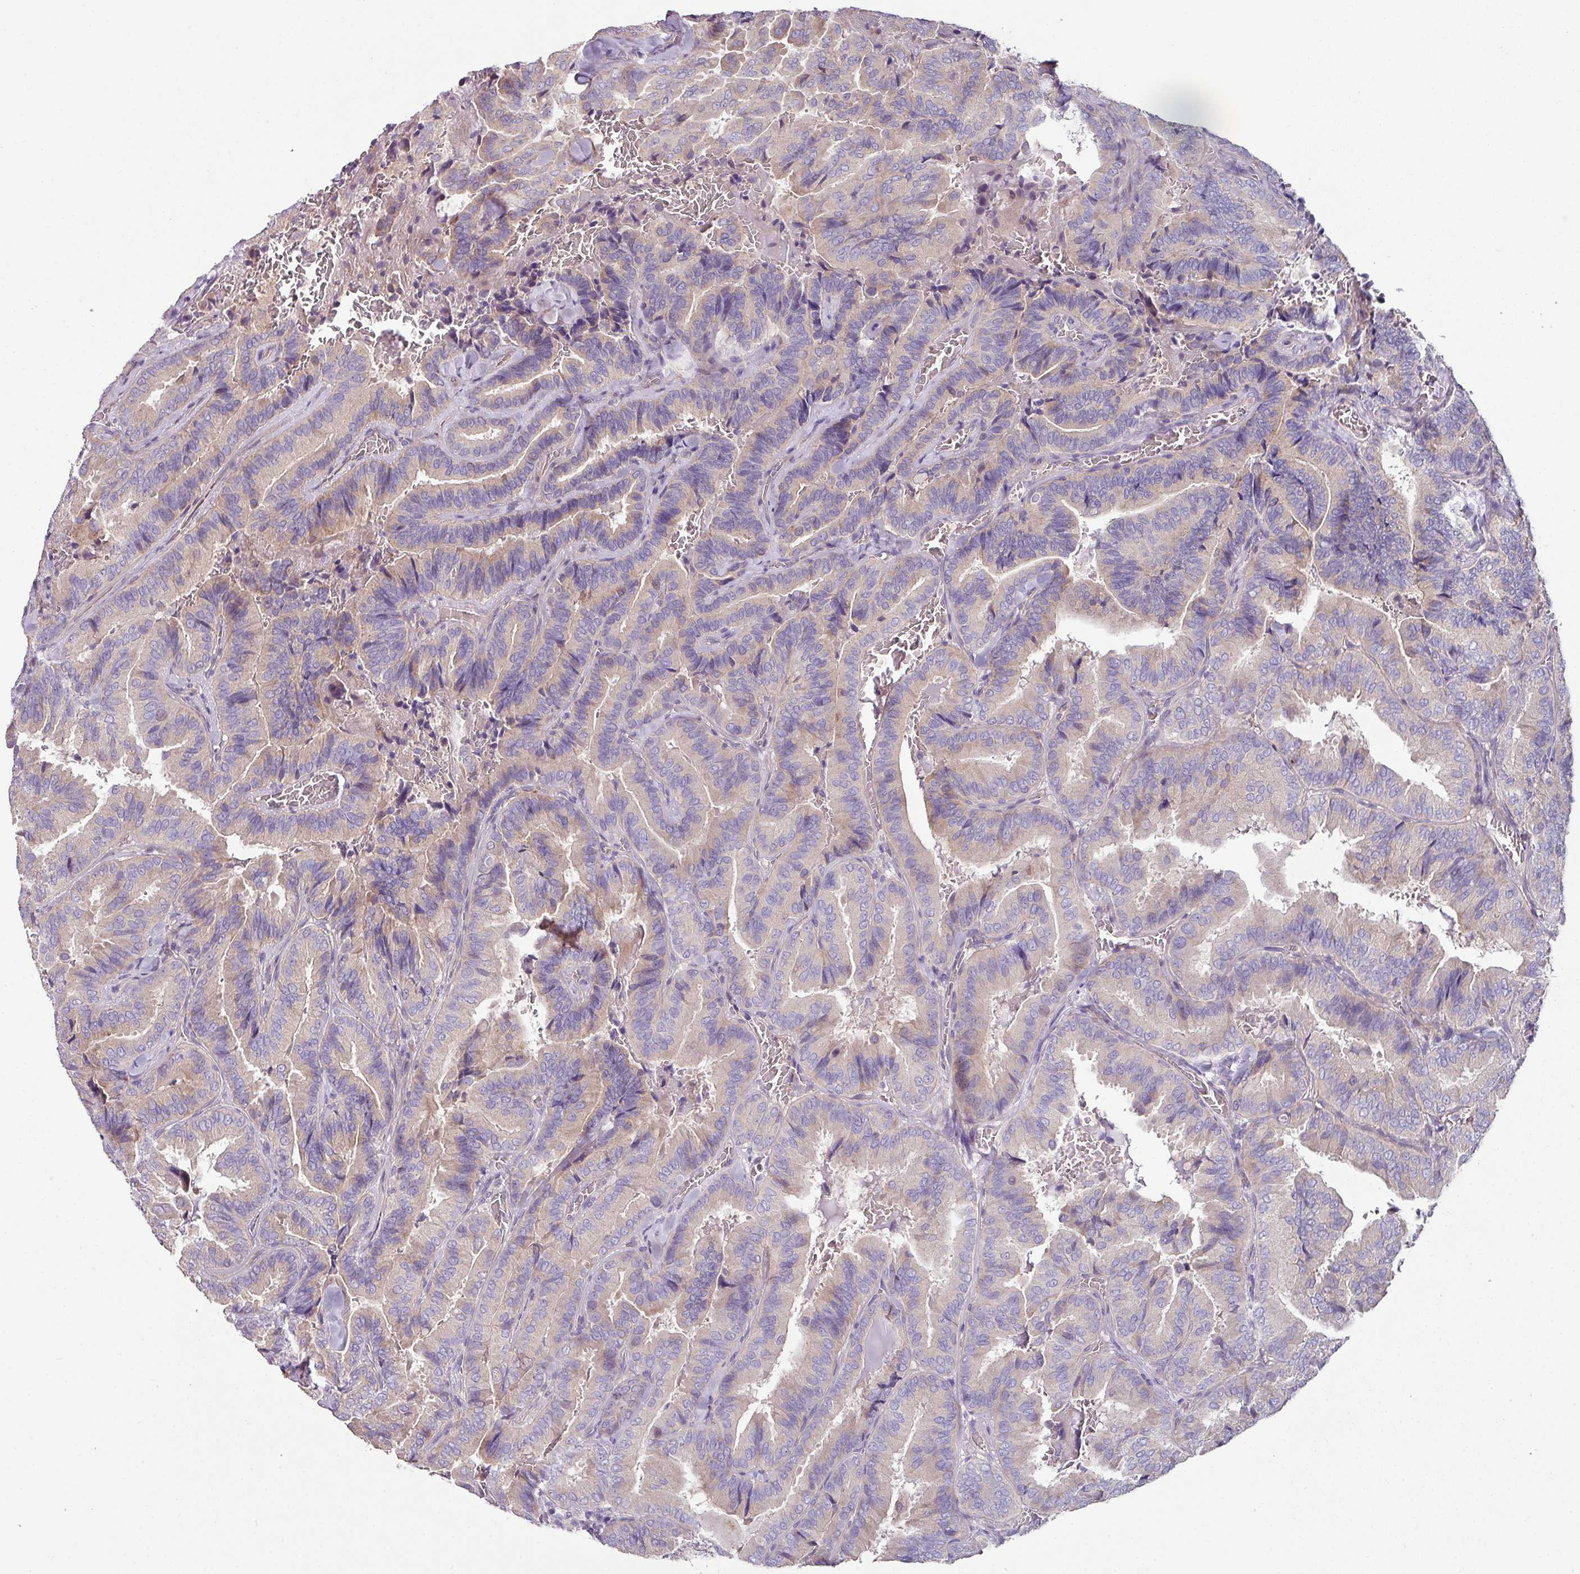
{"staining": {"intensity": "weak", "quantity": "<25%", "location": "cytoplasmic/membranous"}, "tissue": "thyroid cancer", "cell_type": "Tumor cells", "image_type": "cancer", "snomed": [{"axis": "morphology", "description": "Papillary adenocarcinoma, NOS"}, {"axis": "topography", "description": "Thyroid gland"}], "caption": "Tumor cells show no significant protein positivity in thyroid cancer.", "gene": "LRRC9", "patient": {"sex": "male", "age": 61}}